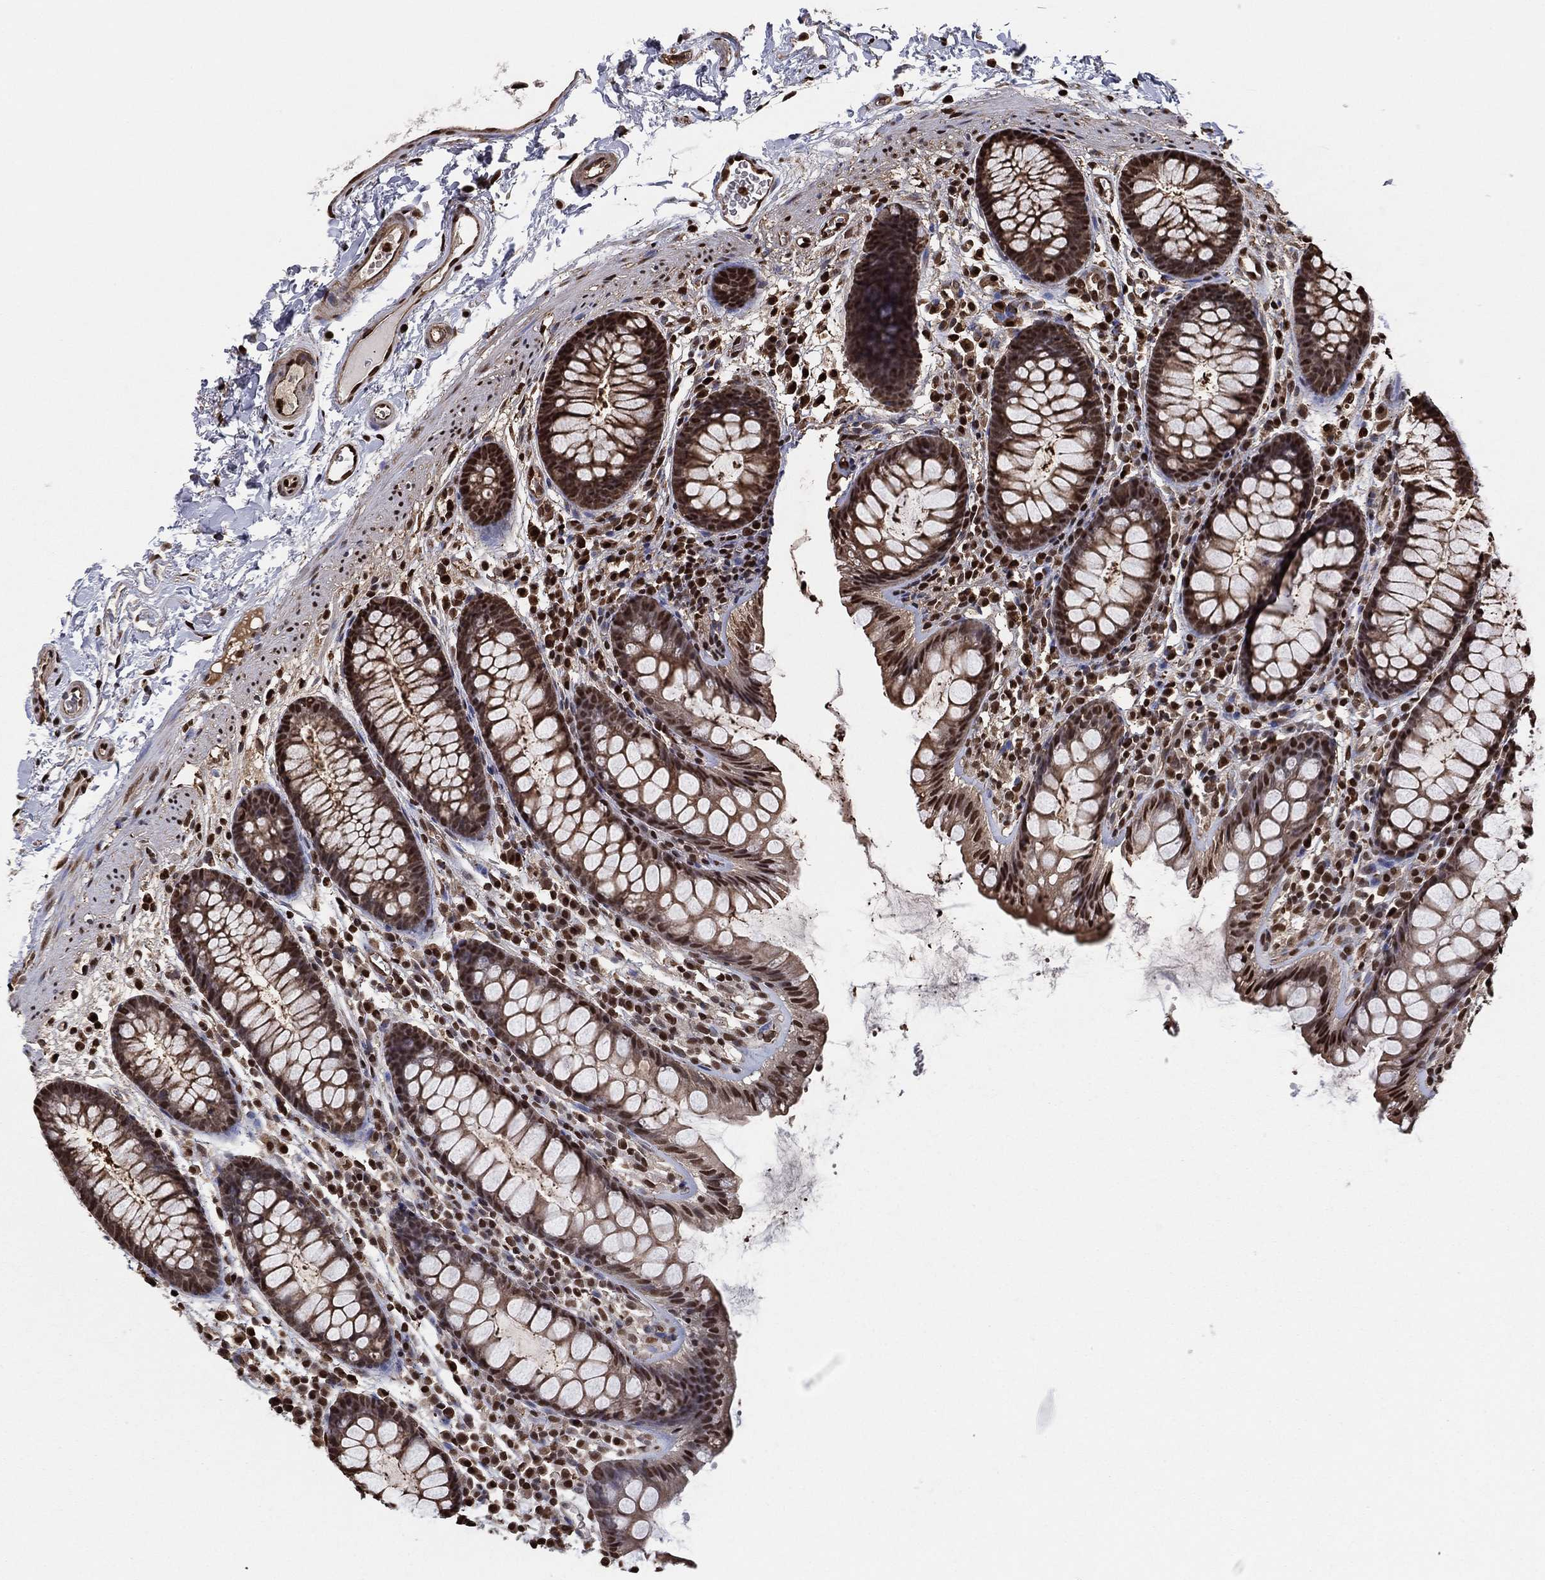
{"staining": {"intensity": "strong", "quantity": ">75%", "location": "nuclear"}, "tissue": "colon", "cell_type": "Endothelial cells", "image_type": "normal", "snomed": [{"axis": "morphology", "description": "Normal tissue, NOS"}, {"axis": "topography", "description": "Colon"}], "caption": "An immunohistochemistry micrograph of benign tissue is shown. Protein staining in brown labels strong nuclear positivity in colon within endothelial cells. (DAB (3,3'-diaminobenzidine) = brown stain, brightfield microscopy at high magnification).", "gene": "GAPDH", "patient": {"sex": "male", "age": 76}}